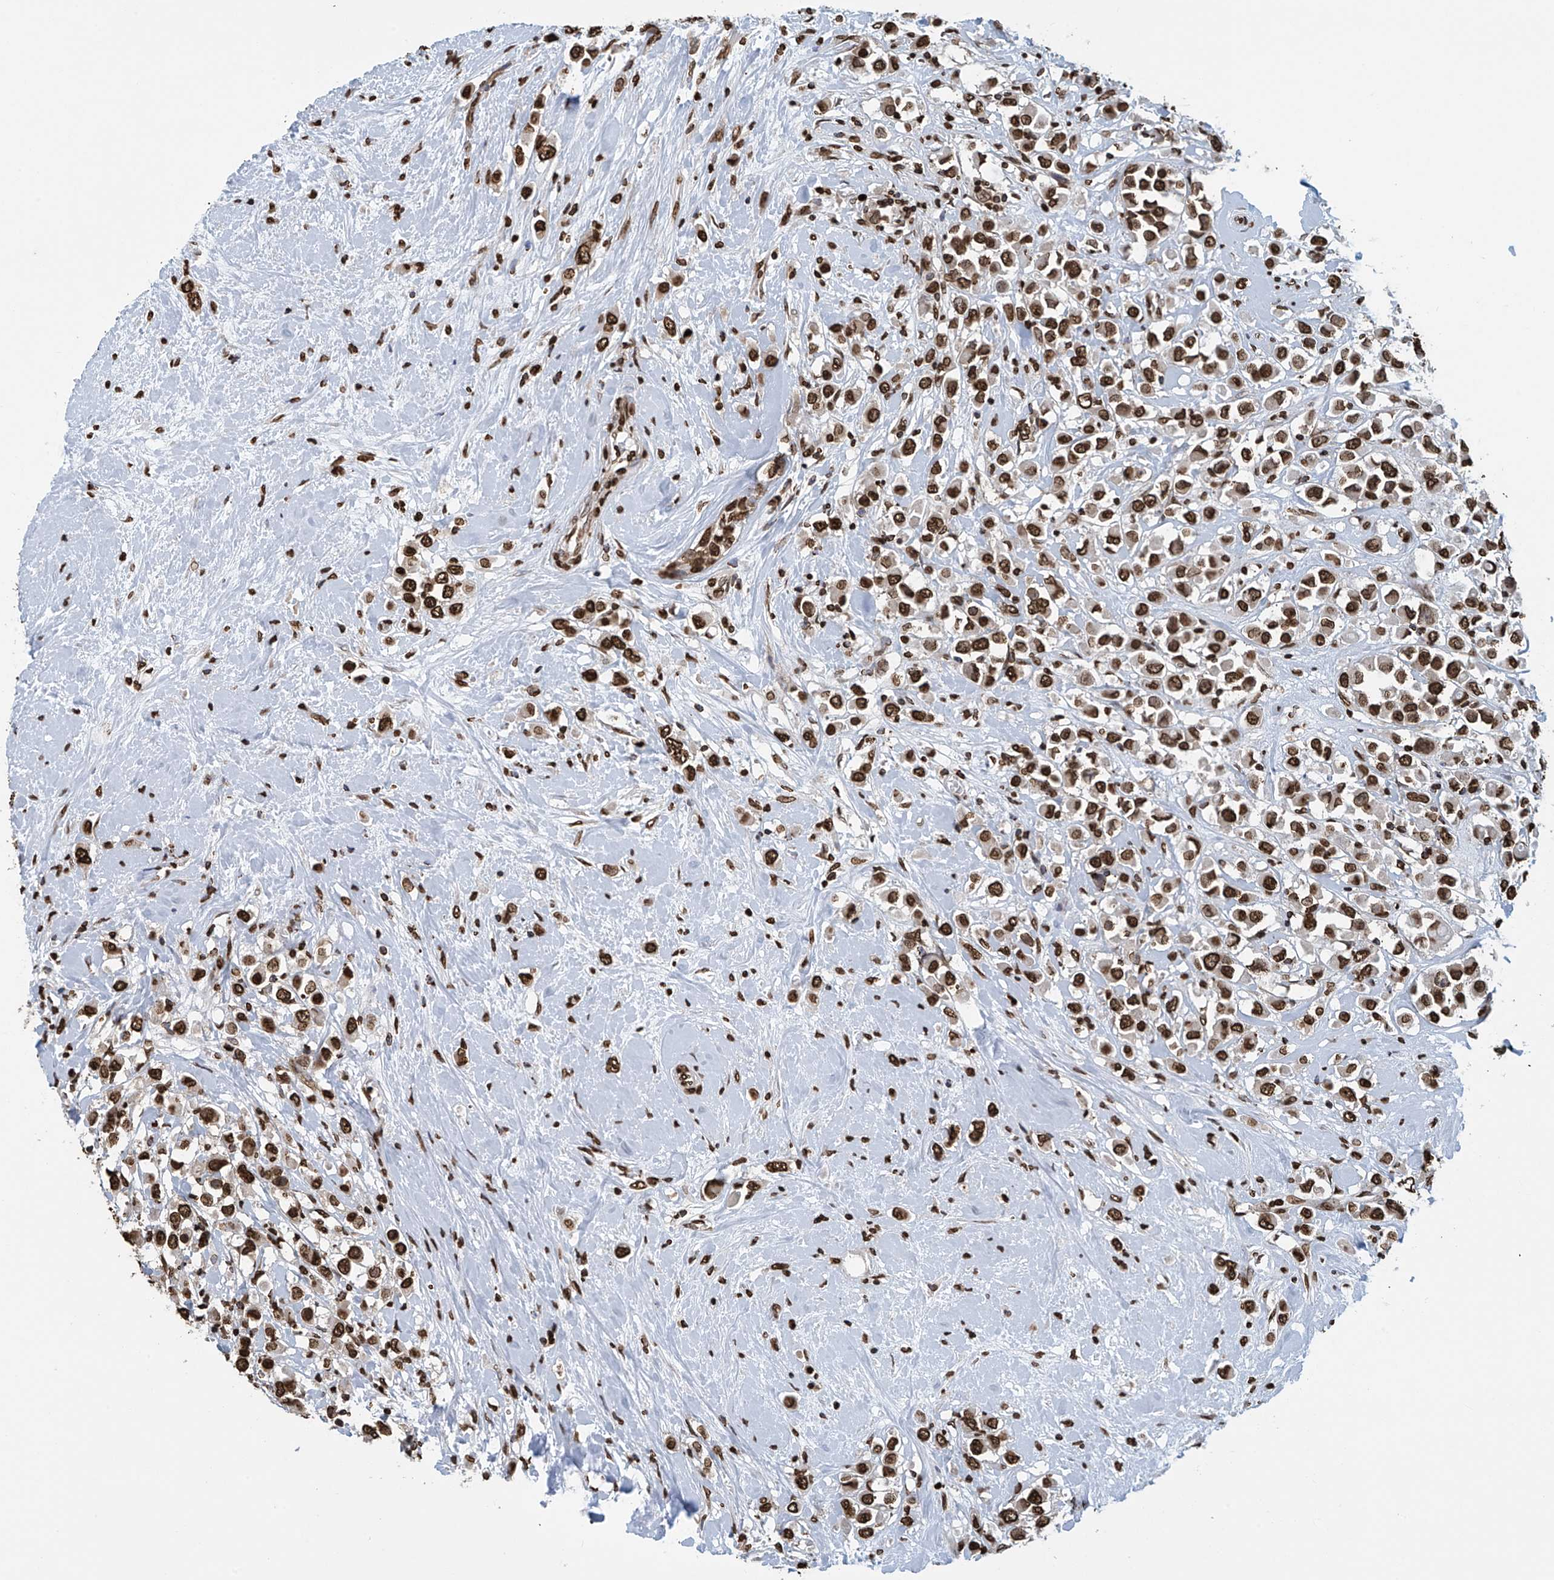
{"staining": {"intensity": "strong", "quantity": ">75%", "location": "nuclear"}, "tissue": "breast cancer", "cell_type": "Tumor cells", "image_type": "cancer", "snomed": [{"axis": "morphology", "description": "Duct carcinoma"}, {"axis": "topography", "description": "Breast"}], "caption": "An image of invasive ductal carcinoma (breast) stained for a protein reveals strong nuclear brown staining in tumor cells.", "gene": "DPPA2", "patient": {"sex": "female", "age": 61}}